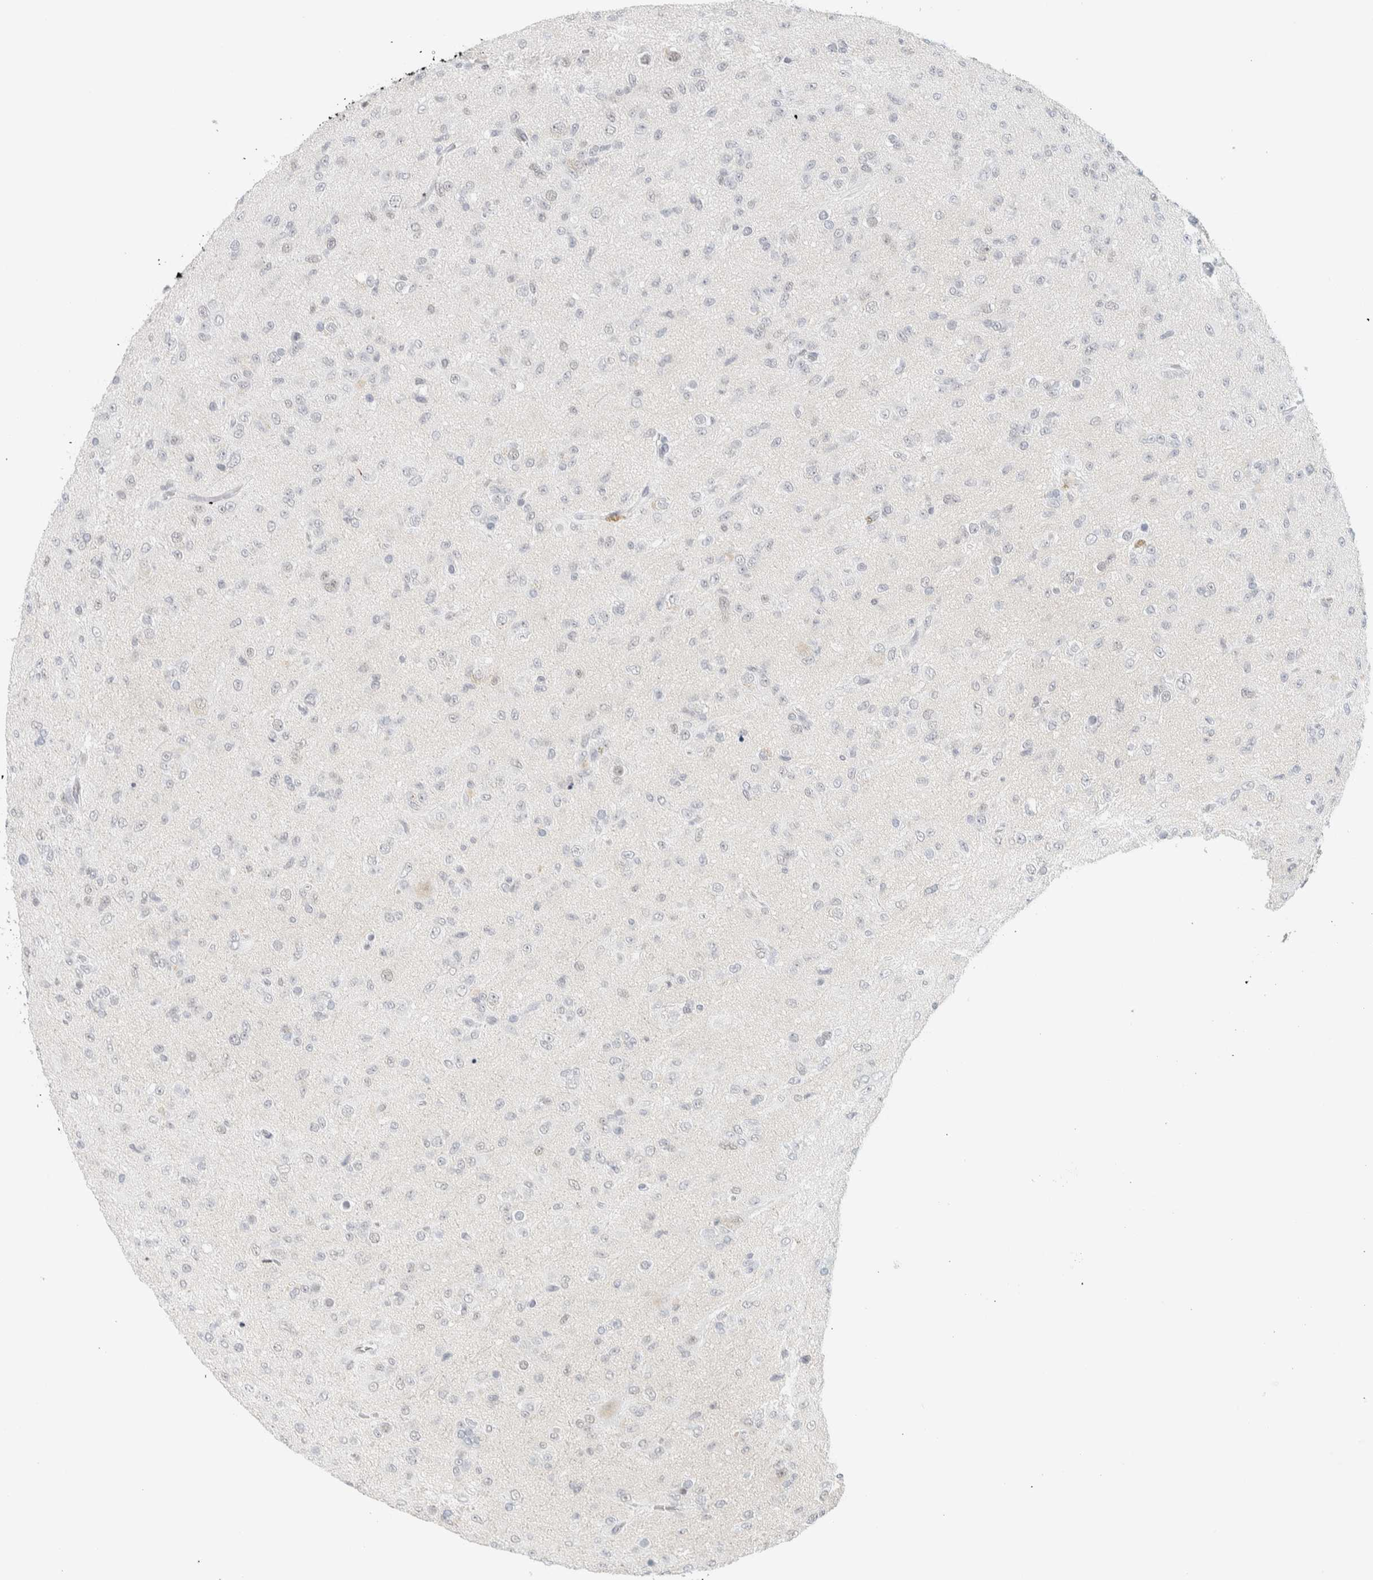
{"staining": {"intensity": "weak", "quantity": "<25%", "location": "nuclear"}, "tissue": "glioma", "cell_type": "Tumor cells", "image_type": "cancer", "snomed": [{"axis": "morphology", "description": "Glioma, malignant, Low grade"}, {"axis": "topography", "description": "Brain"}], "caption": "Photomicrograph shows no protein staining in tumor cells of malignant glioma (low-grade) tissue. (Brightfield microscopy of DAB (3,3'-diaminobenzidine) IHC at high magnification).", "gene": "CDH17", "patient": {"sex": "male", "age": 65}}